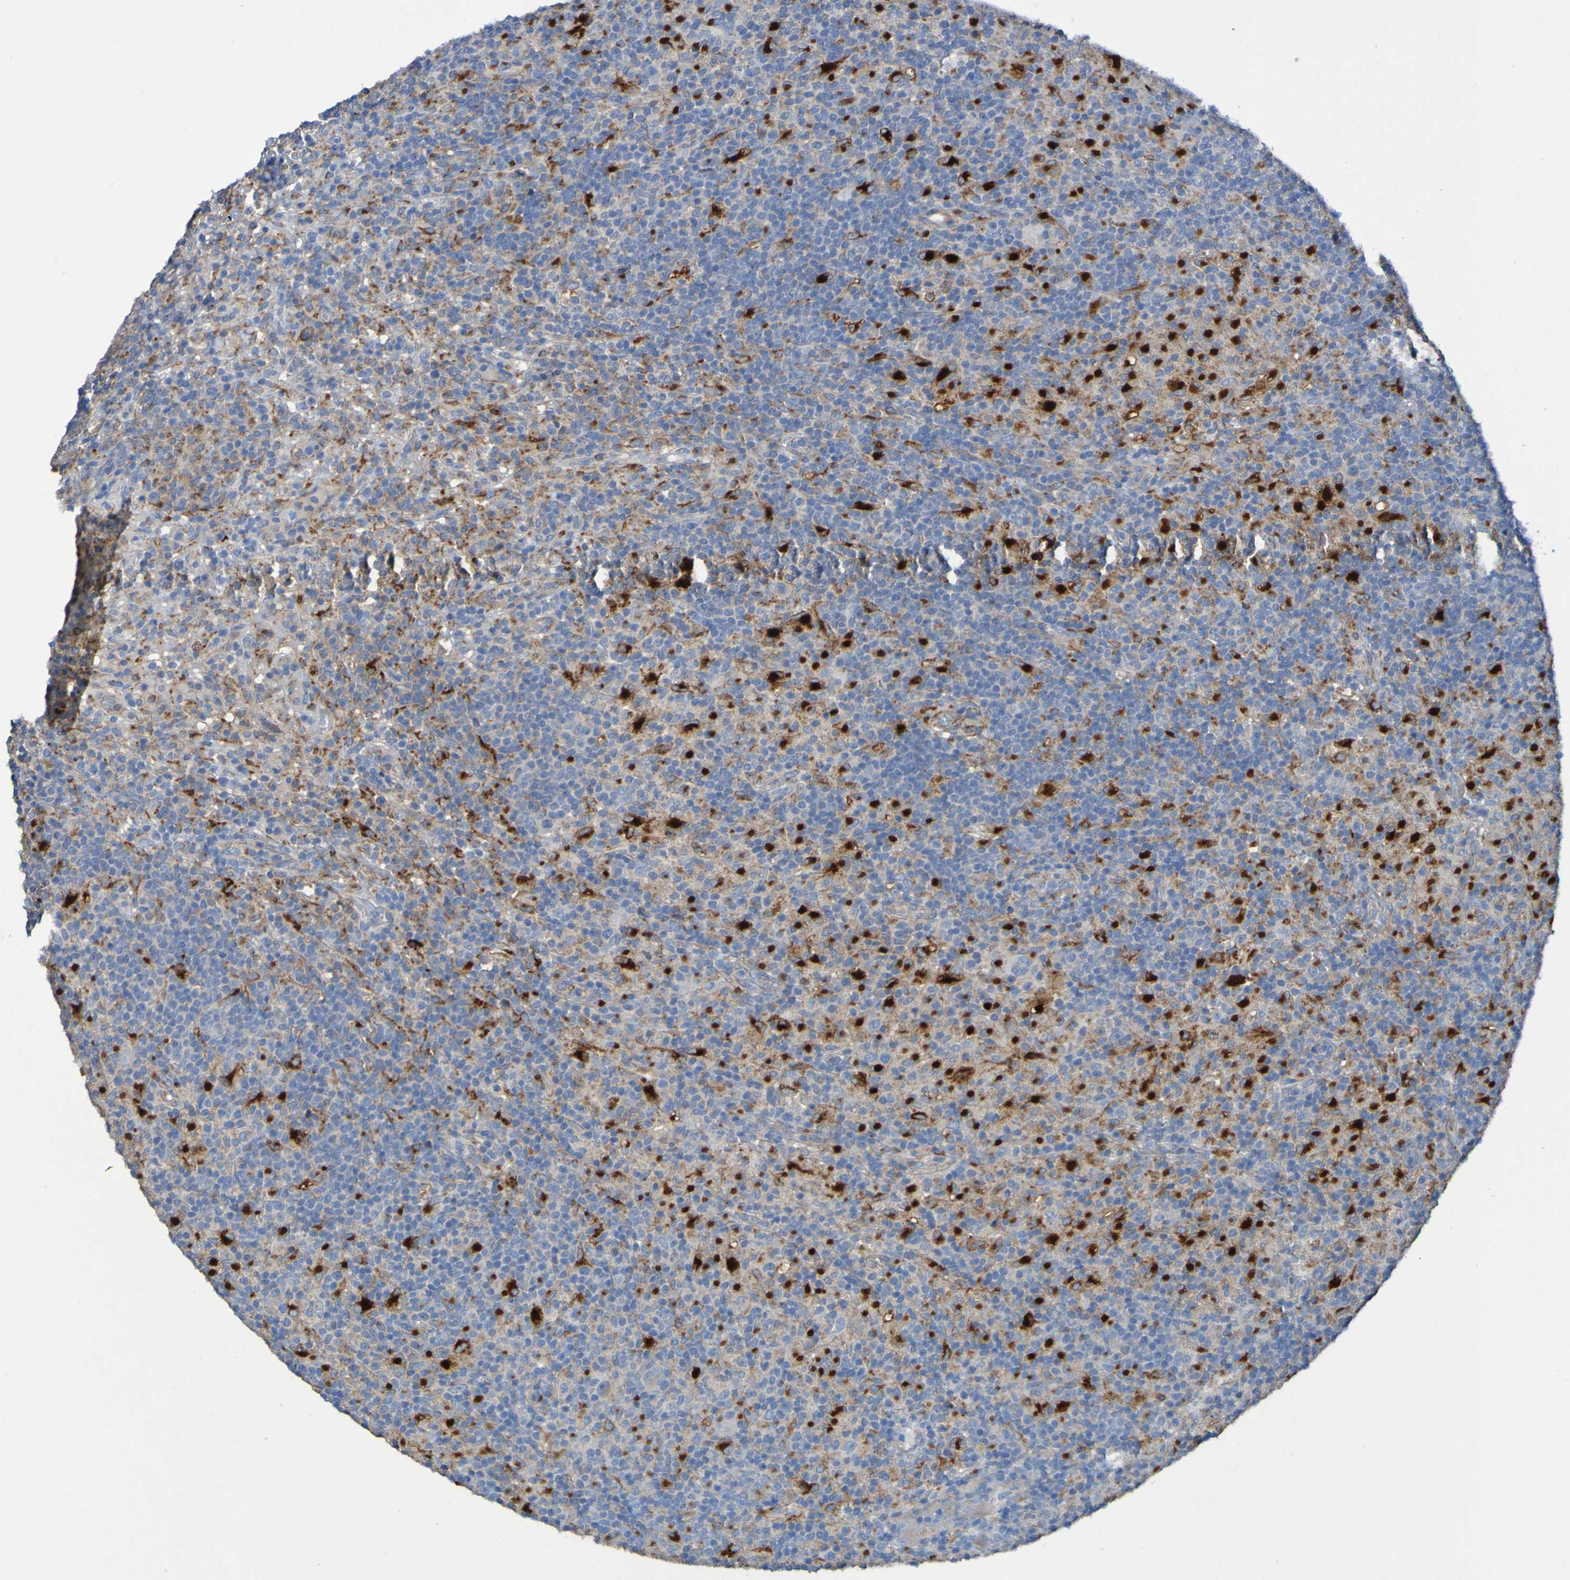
{"staining": {"intensity": "negative", "quantity": "none", "location": "none"}, "tissue": "lymphoma", "cell_type": "Tumor cells", "image_type": "cancer", "snomed": [{"axis": "morphology", "description": "Hodgkin's disease, NOS"}, {"axis": "topography", "description": "Lymph node"}], "caption": "Tumor cells show no significant expression in Hodgkin's disease.", "gene": "ARHGEF16", "patient": {"sex": "male", "age": 70}}